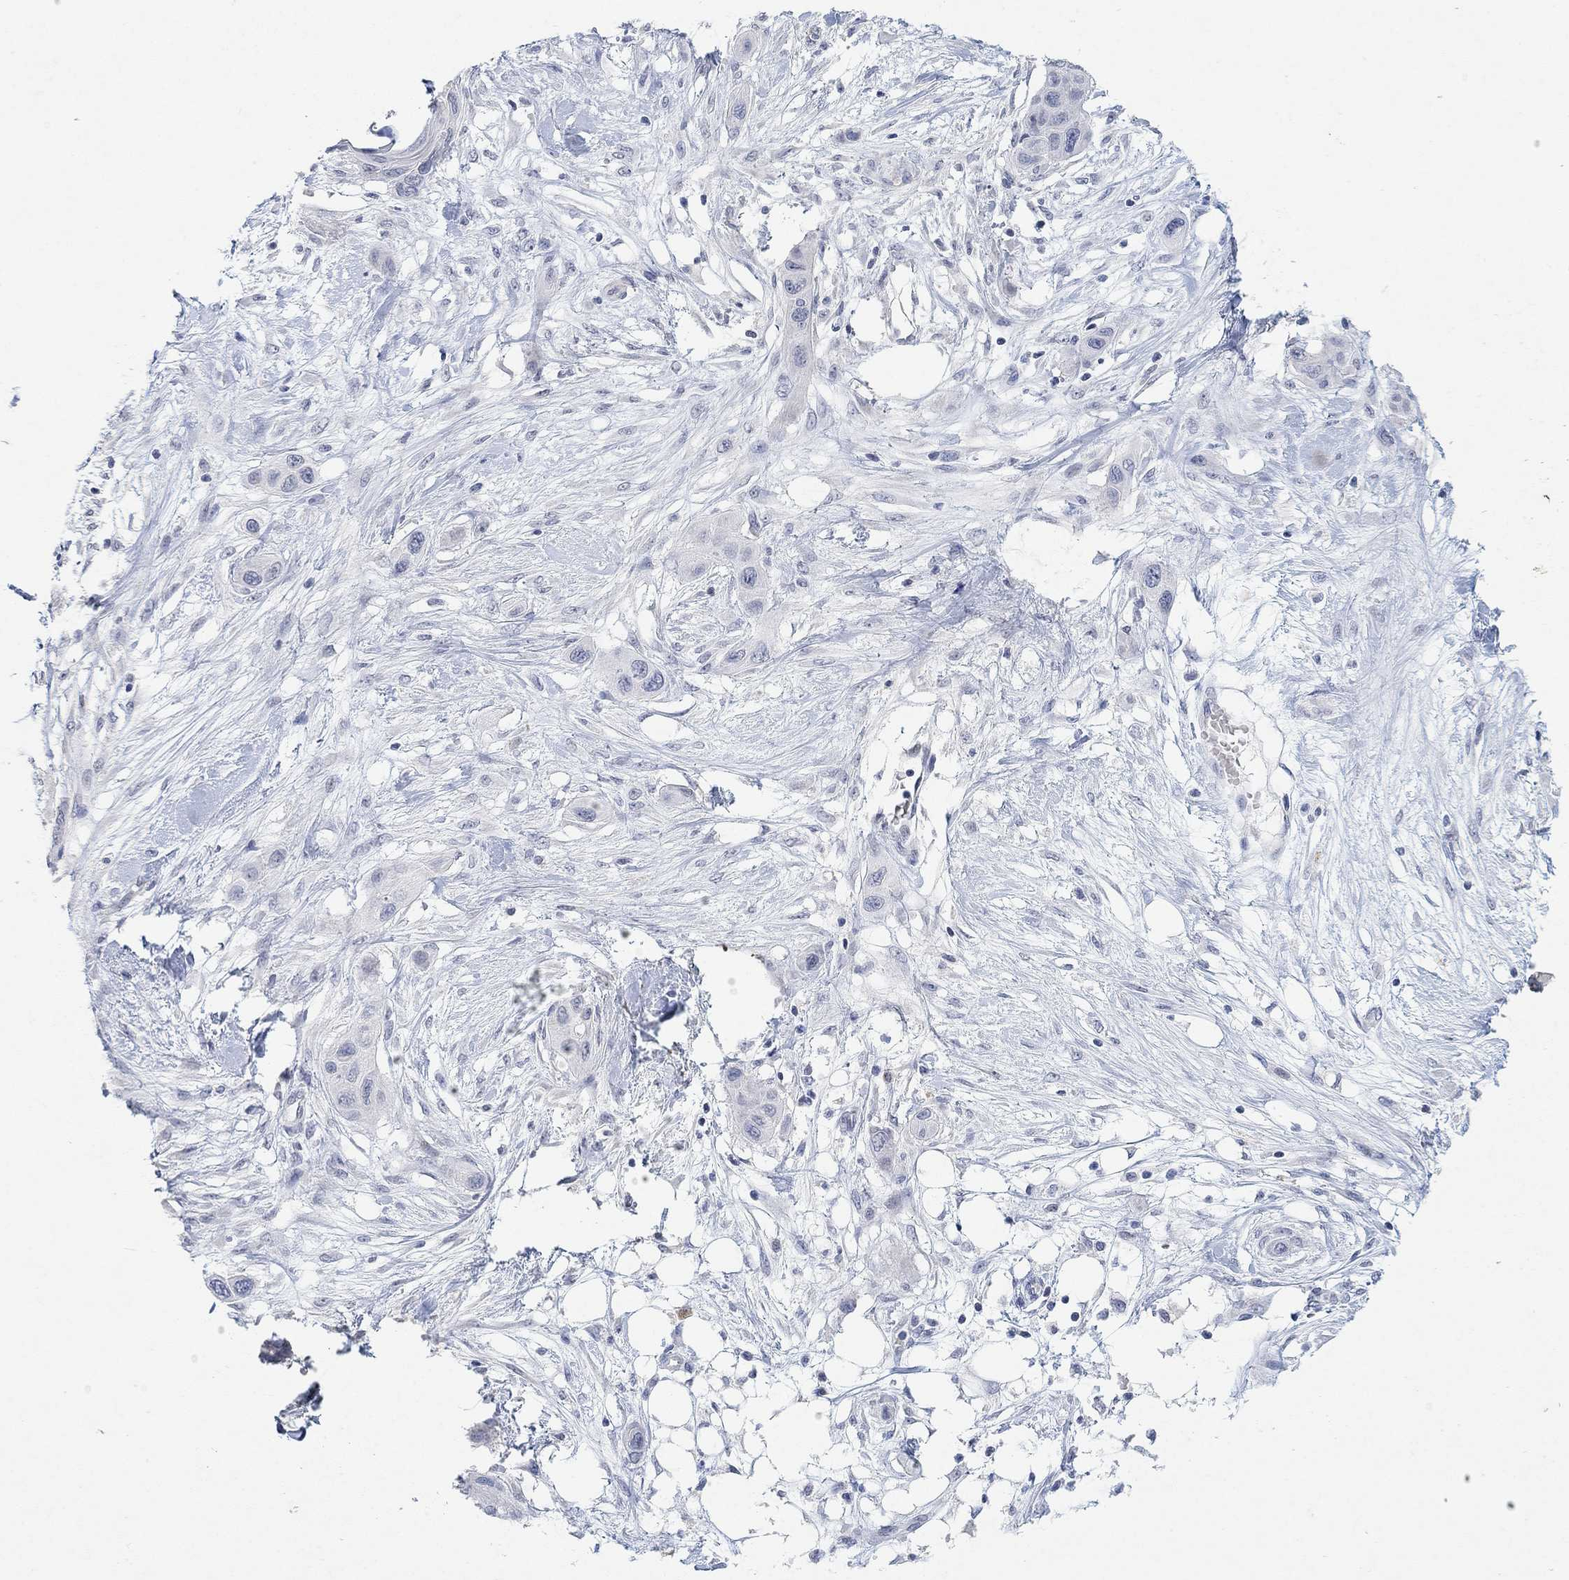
{"staining": {"intensity": "negative", "quantity": "none", "location": "none"}, "tissue": "skin cancer", "cell_type": "Tumor cells", "image_type": "cancer", "snomed": [{"axis": "morphology", "description": "Squamous cell carcinoma, NOS"}, {"axis": "topography", "description": "Skin"}], "caption": "A high-resolution histopathology image shows immunohistochemistry staining of squamous cell carcinoma (skin), which displays no significant staining in tumor cells.", "gene": "VAT1L", "patient": {"sex": "male", "age": 79}}